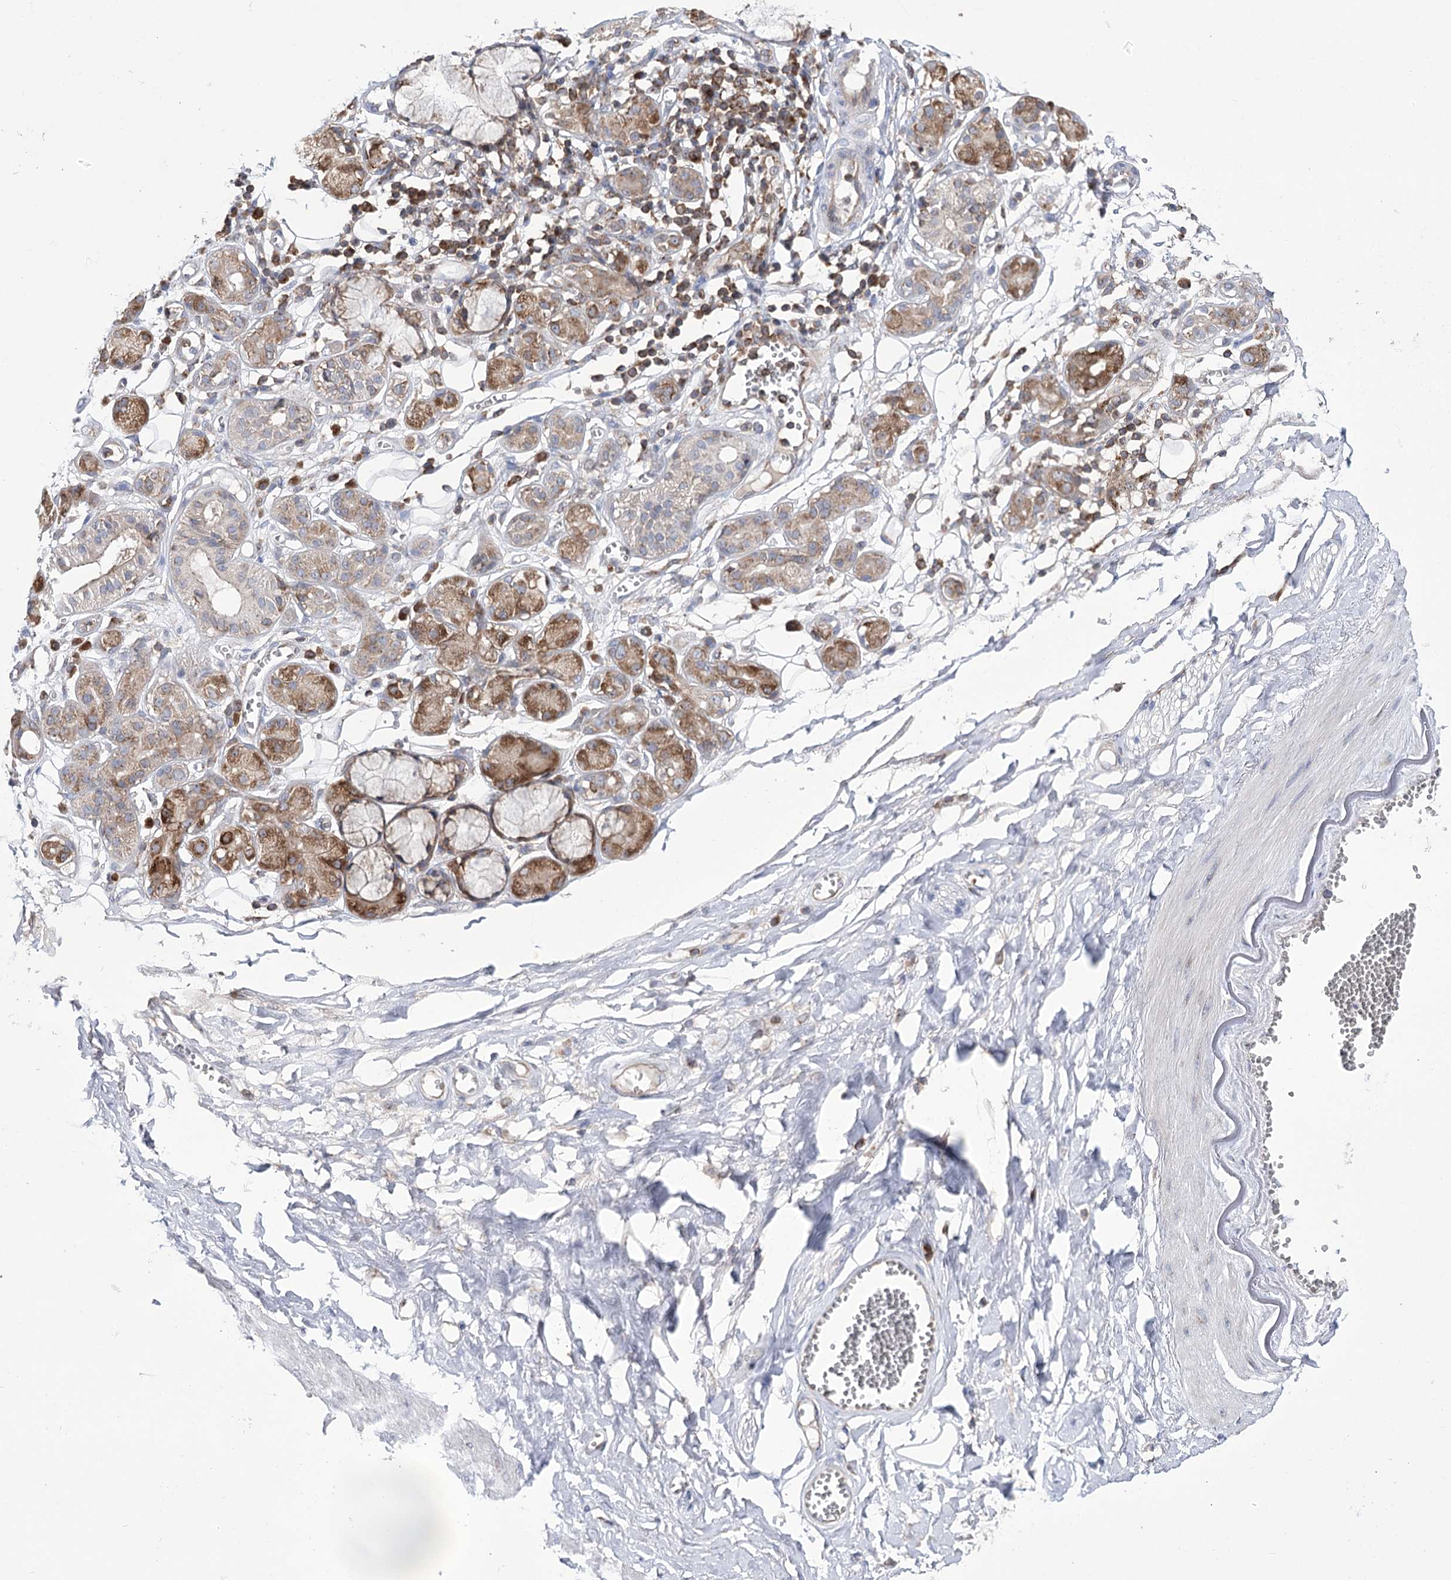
{"staining": {"intensity": "negative", "quantity": "none", "location": "none"}, "tissue": "adipose tissue", "cell_type": "Adipocytes", "image_type": "normal", "snomed": [{"axis": "morphology", "description": "Normal tissue, NOS"}, {"axis": "morphology", "description": "Inflammation, NOS"}, {"axis": "topography", "description": "Salivary gland"}, {"axis": "topography", "description": "Peripheral nerve tissue"}], "caption": "This is an IHC image of normal human adipose tissue. There is no positivity in adipocytes.", "gene": "ZNF622", "patient": {"sex": "female", "age": 75}}